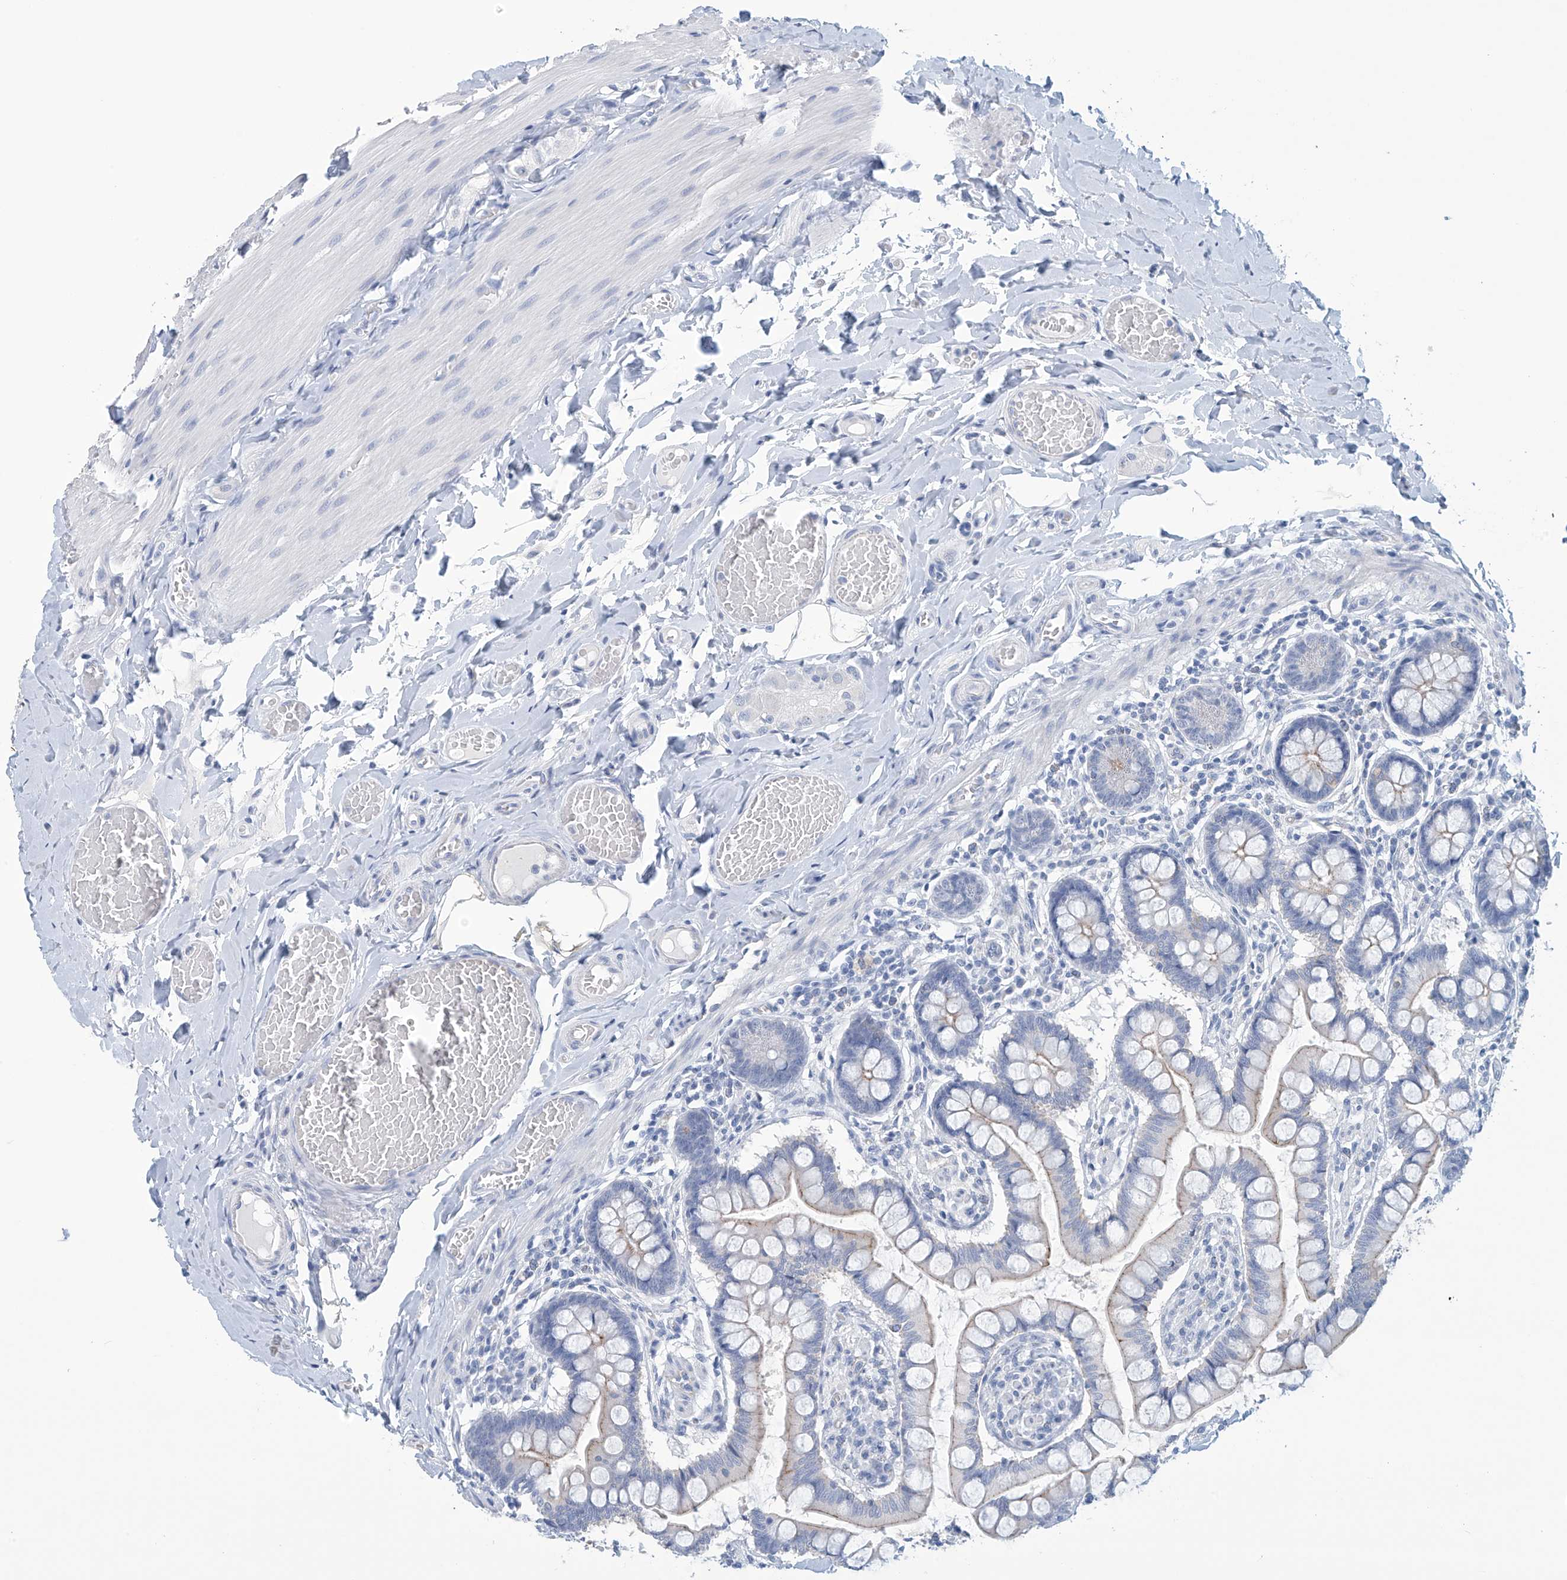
{"staining": {"intensity": "weak", "quantity": "<25%", "location": "cytoplasmic/membranous"}, "tissue": "small intestine", "cell_type": "Glandular cells", "image_type": "normal", "snomed": [{"axis": "morphology", "description": "Normal tissue, NOS"}, {"axis": "topography", "description": "Small intestine"}], "caption": "IHC micrograph of benign small intestine: human small intestine stained with DAB (3,3'-diaminobenzidine) shows no significant protein staining in glandular cells.", "gene": "DSP", "patient": {"sex": "male", "age": 41}}